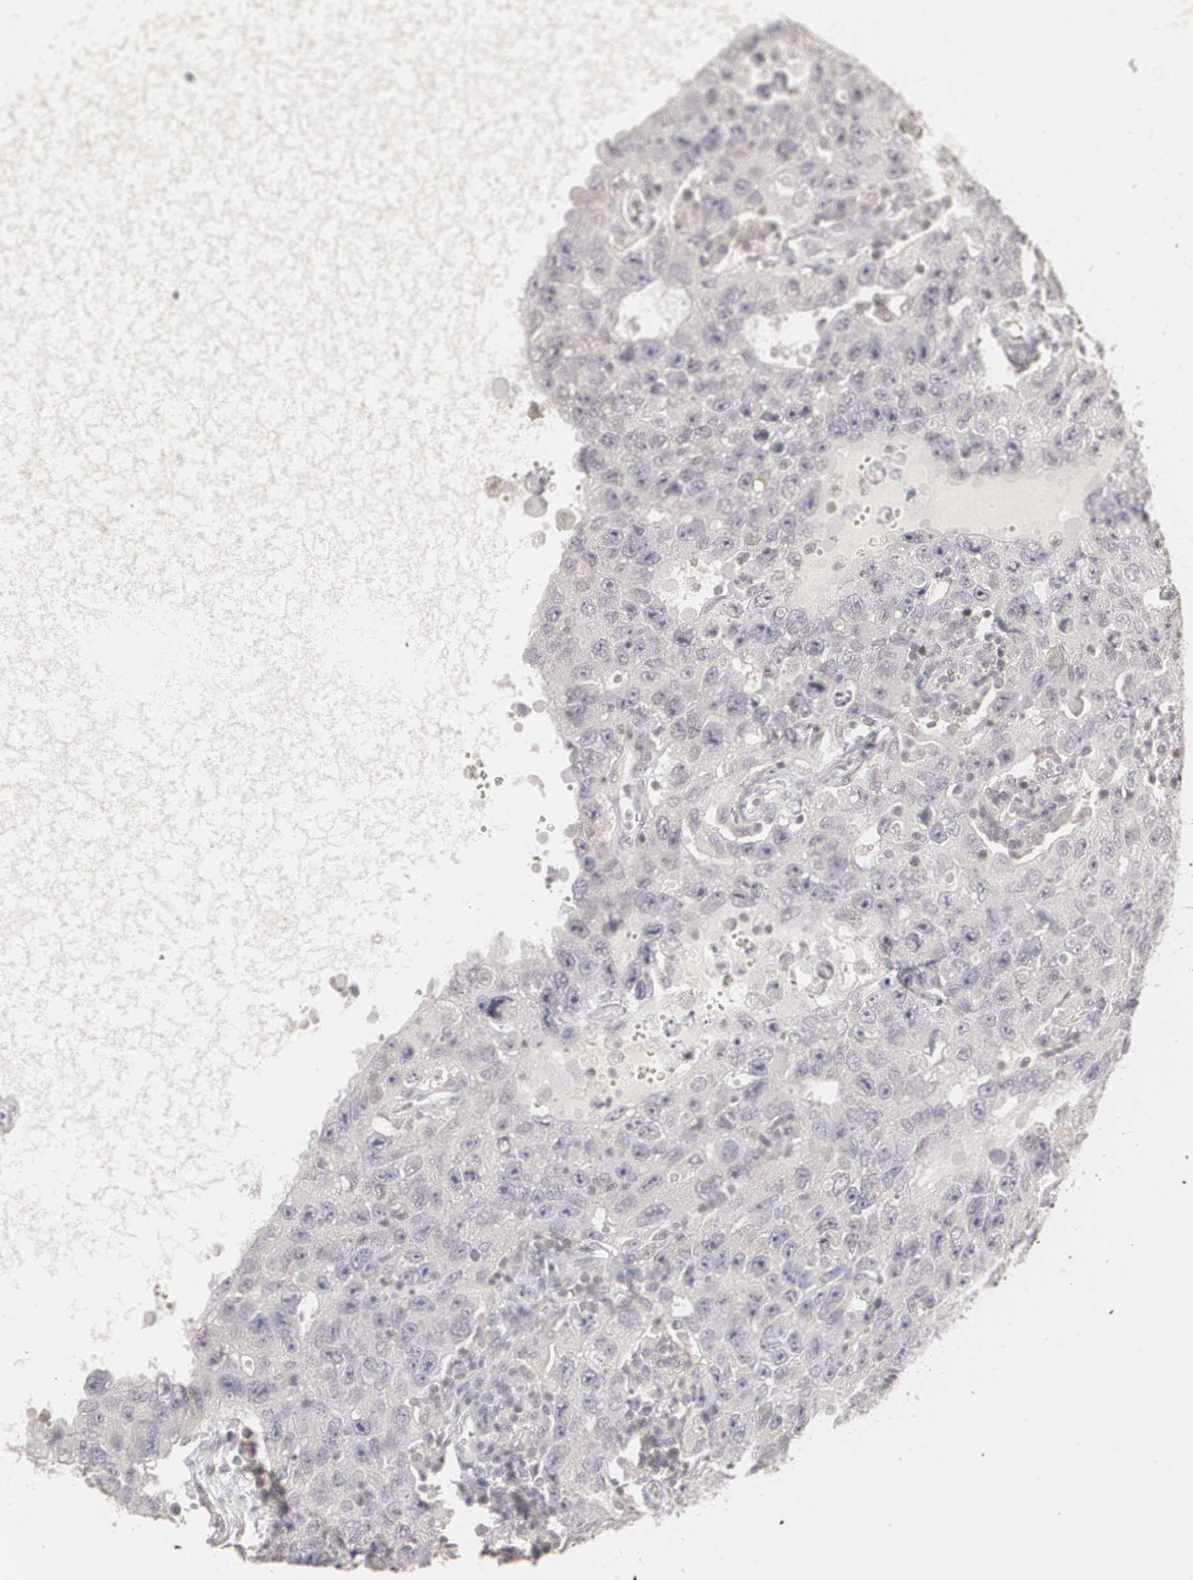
{"staining": {"intensity": "negative", "quantity": "none", "location": "none"}, "tissue": "testis cancer", "cell_type": "Tumor cells", "image_type": "cancer", "snomed": [{"axis": "morphology", "description": "Carcinoma, Embryonal, NOS"}, {"axis": "topography", "description": "Testis"}], "caption": "The micrograph exhibits no staining of tumor cells in embryonal carcinoma (testis).", "gene": "CLDN2", "patient": {"sex": "male", "age": 26}}